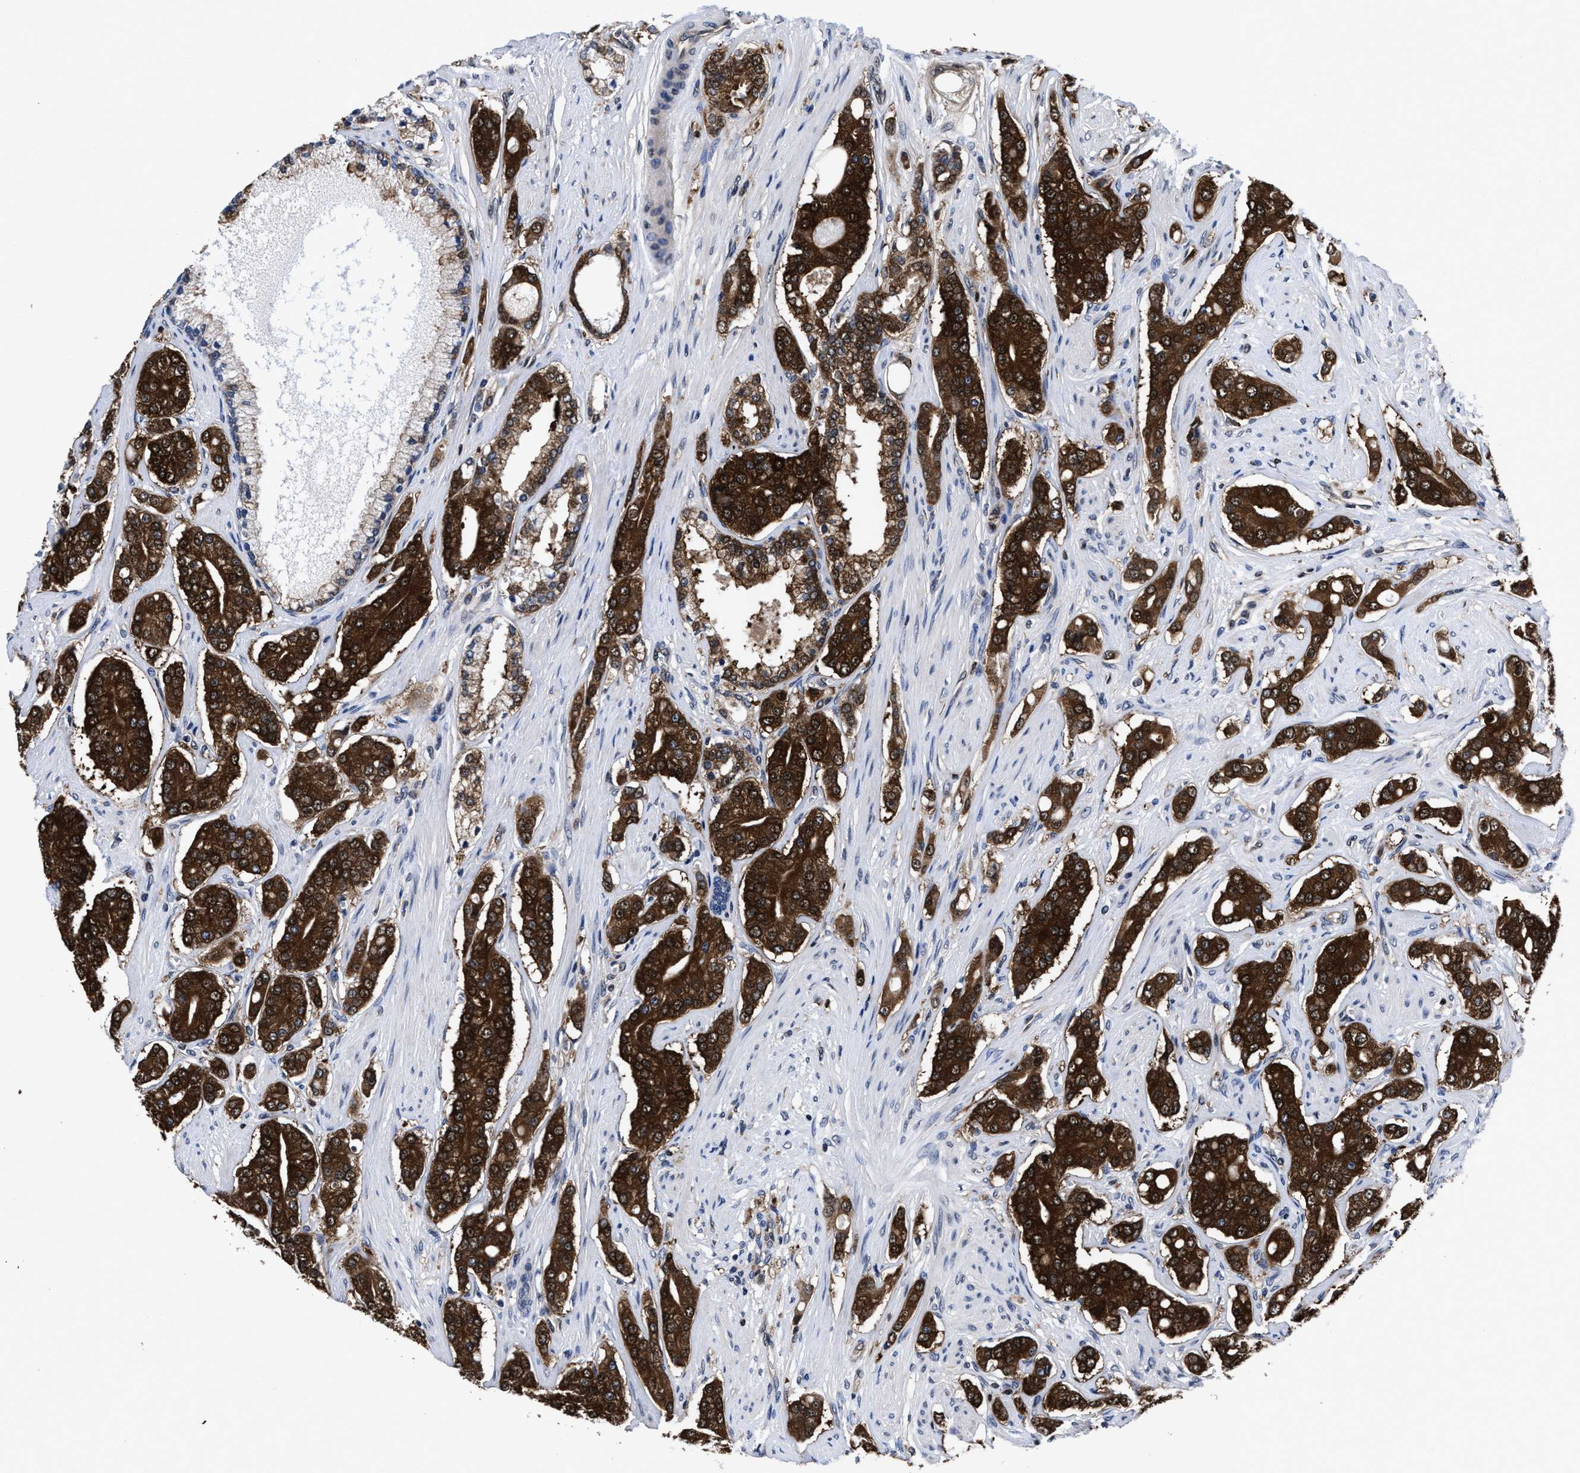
{"staining": {"intensity": "strong", "quantity": ">75%", "location": "cytoplasmic/membranous"}, "tissue": "prostate cancer", "cell_type": "Tumor cells", "image_type": "cancer", "snomed": [{"axis": "morphology", "description": "Adenocarcinoma, High grade"}, {"axis": "topography", "description": "Prostate"}], "caption": "Strong cytoplasmic/membranous staining is appreciated in about >75% of tumor cells in prostate high-grade adenocarcinoma.", "gene": "ACLY", "patient": {"sex": "male", "age": 71}}